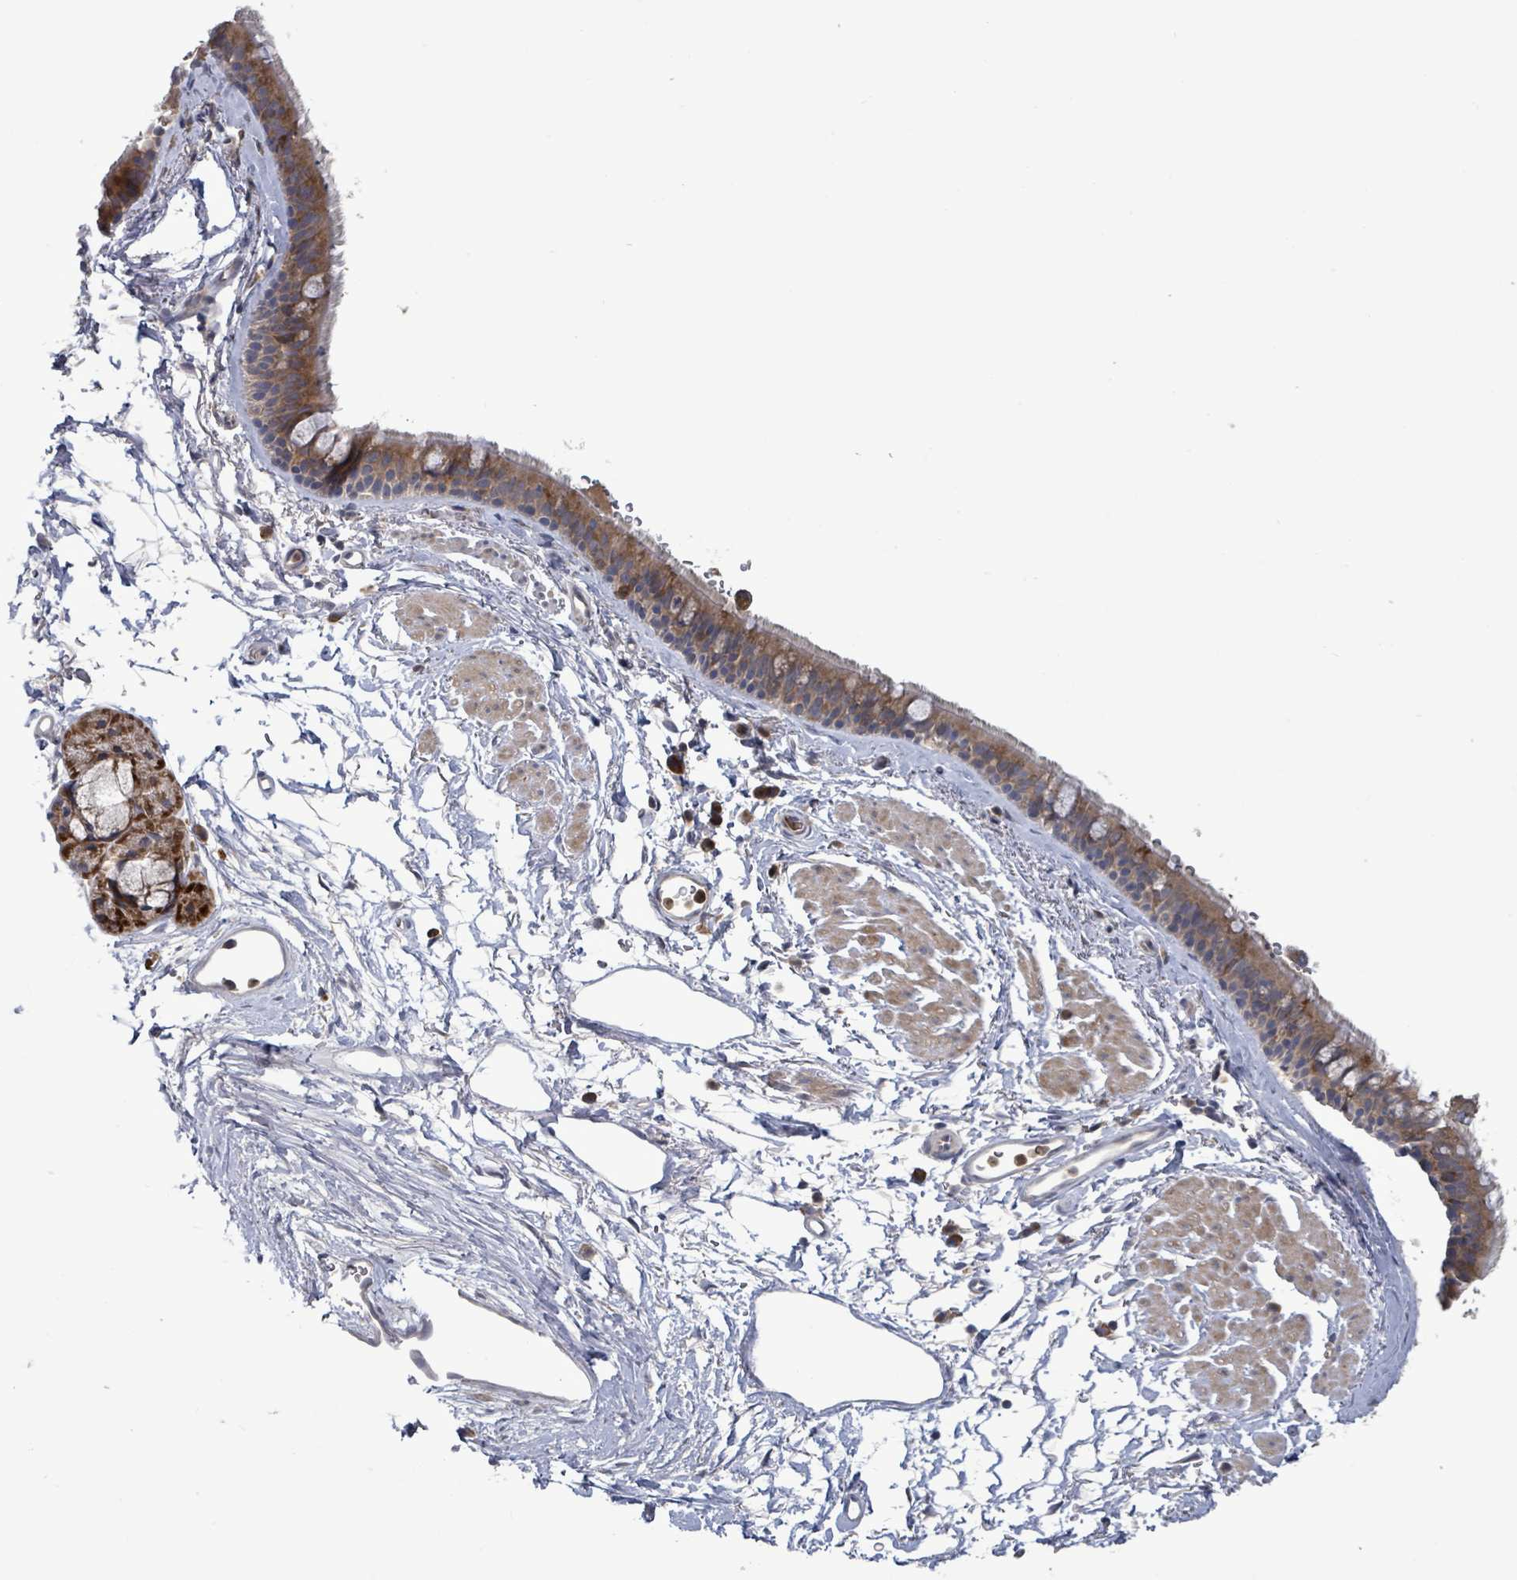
{"staining": {"intensity": "moderate", "quantity": ">75%", "location": "cytoplasmic/membranous"}, "tissue": "bronchus", "cell_type": "Respiratory epithelial cells", "image_type": "normal", "snomed": [{"axis": "morphology", "description": "Normal tissue, NOS"}, {"axis": "topography", "description": "Lymph node"}, {"axis": "topography", "description": "Cartilage tissue"}, {"axis": "topography", "description": "Bronchus"}], "caption": "Protein staining of normal bronchus exhibits moderate cytoplasmic/membranous expression in about >75% of respiratory epithelial cells. (DAB (3,3'-diaminobenzidine) IHC with brightfield microscopy, high magnification).", "gene": "SERPINE3", "patient": {"sex": "female", "age": 70}}